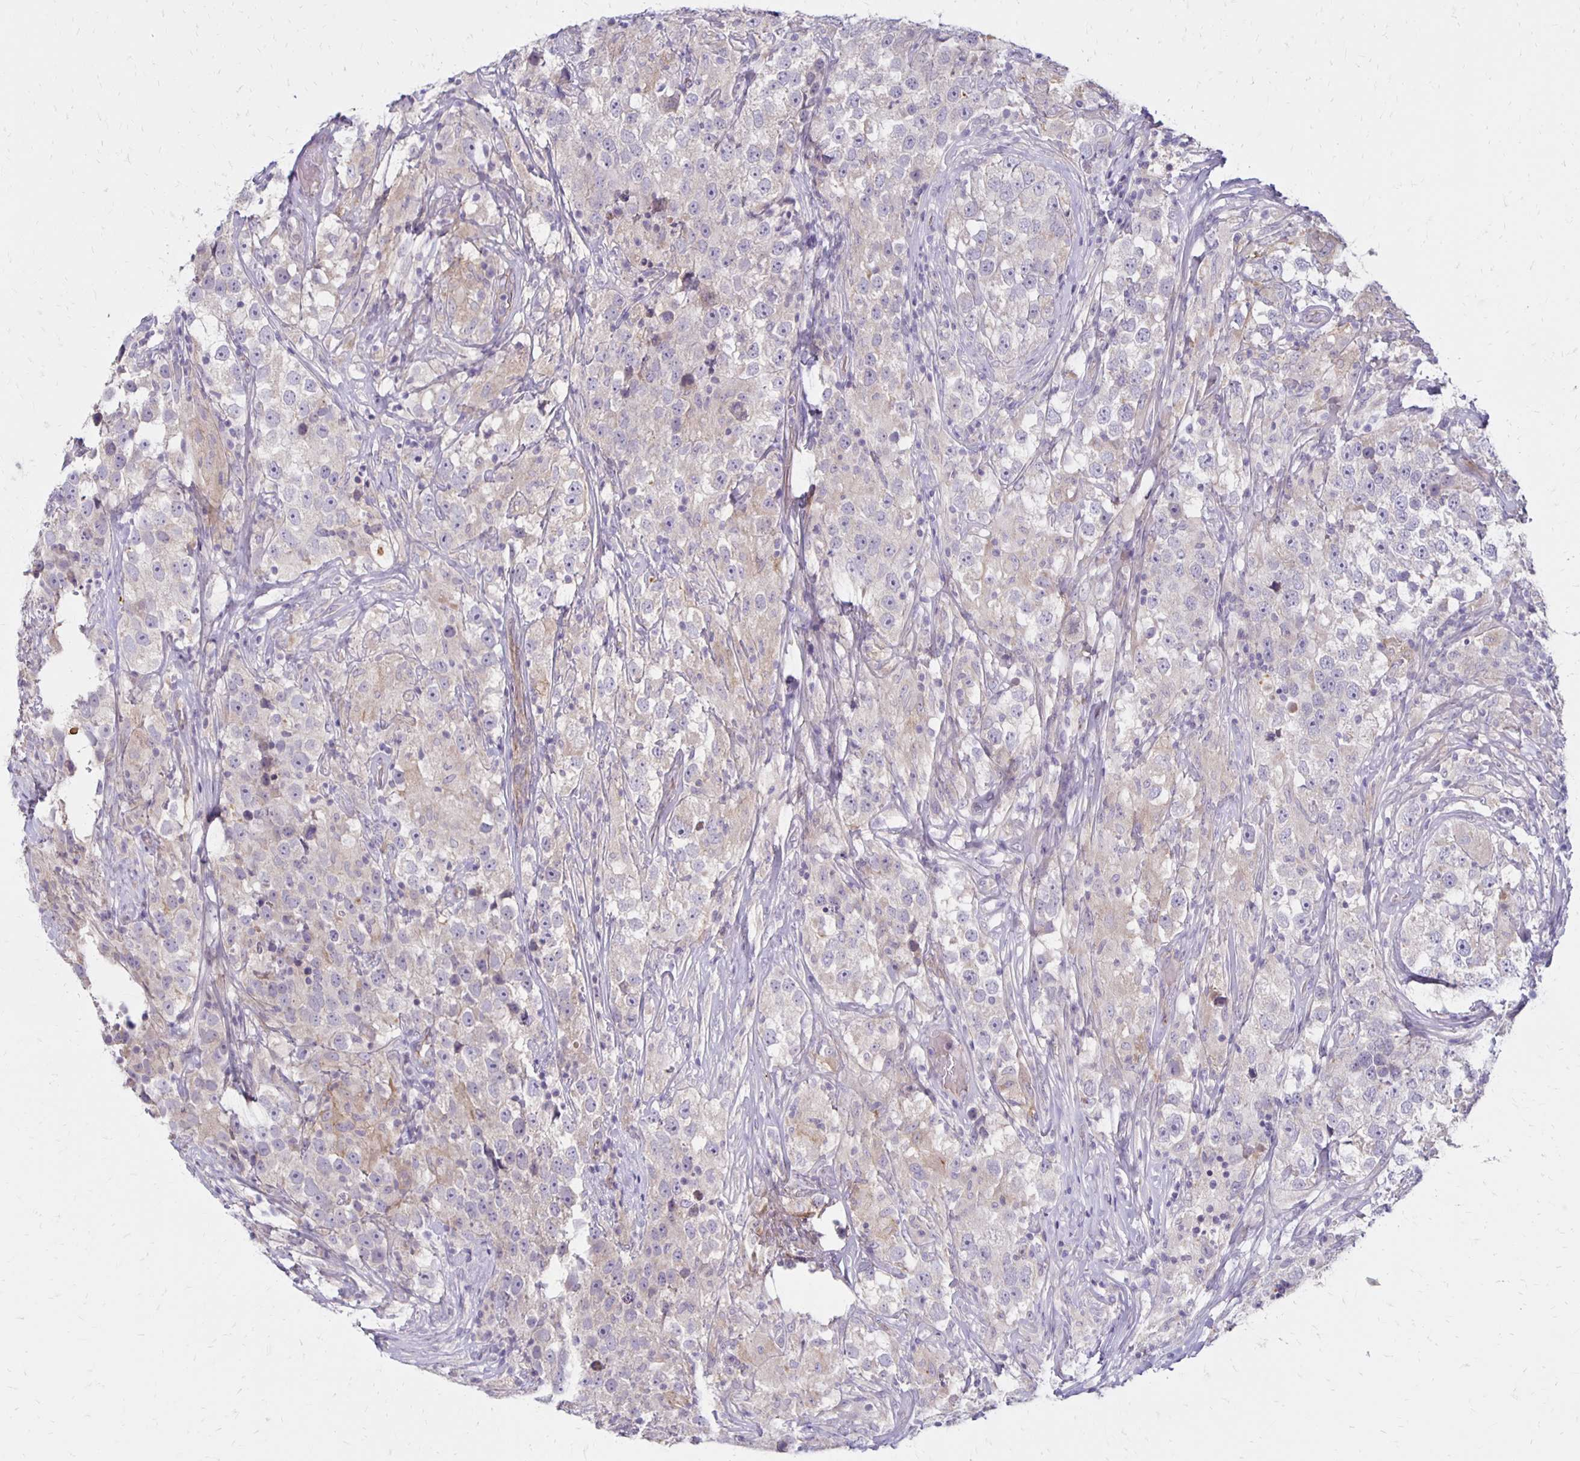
{"staining": {"intensity": "negative", "quantity": "none", "location": "none"}, "tissue": "testis cancer", "cell_type": "Tumor cells", "image_type": "cancer", "snomed": [{"axis": "morphology", "description": "Seminoma, NOS"}, {"axis": "topography", "description": "Testis"}], "caption": "IHC micrograph of human testis cancer stained for a protein (brown), which demonstrates no expression in tumor cells.", "gene": "KATNBL1", "patient": {"sex": "male", "age": 46}}